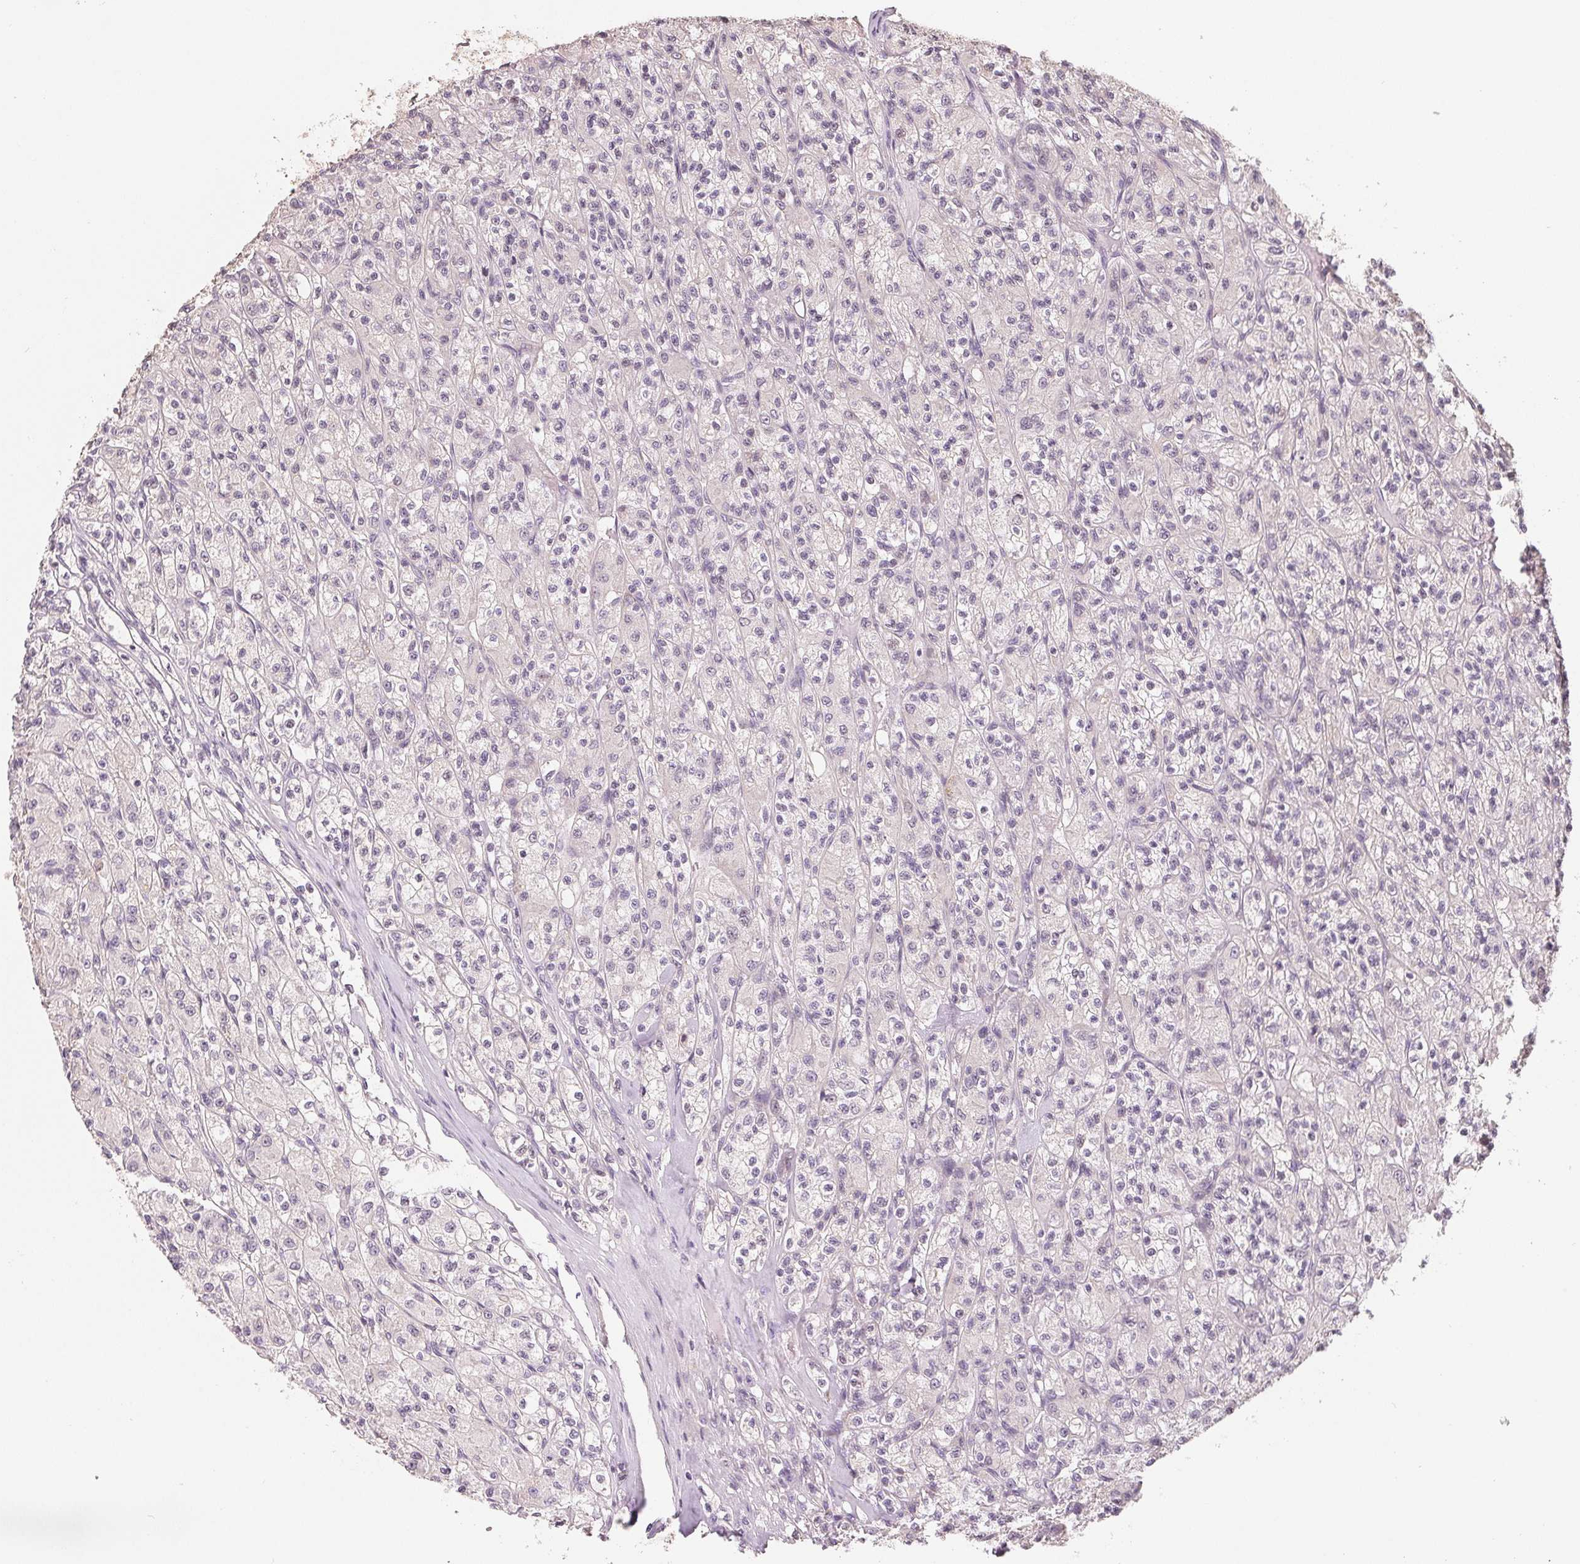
{"staining": {"intensity": "negative", "quantity": "none", "location": "none"}, "tissue": "renal cancer", "cell_type": "Tumor cells", "image_type": "cancer", "snomed": [{"axis": "morphology", "description": "Adenocarcinoma, NOS"}, {"axis": "topography", "description": "Kidney"}], "caption": "Immunohistochemistry of renal cancer demonstrates no staining in tumor cells.", "gene": "AQP8", "patient": {"sex": "female", "age": 70}}